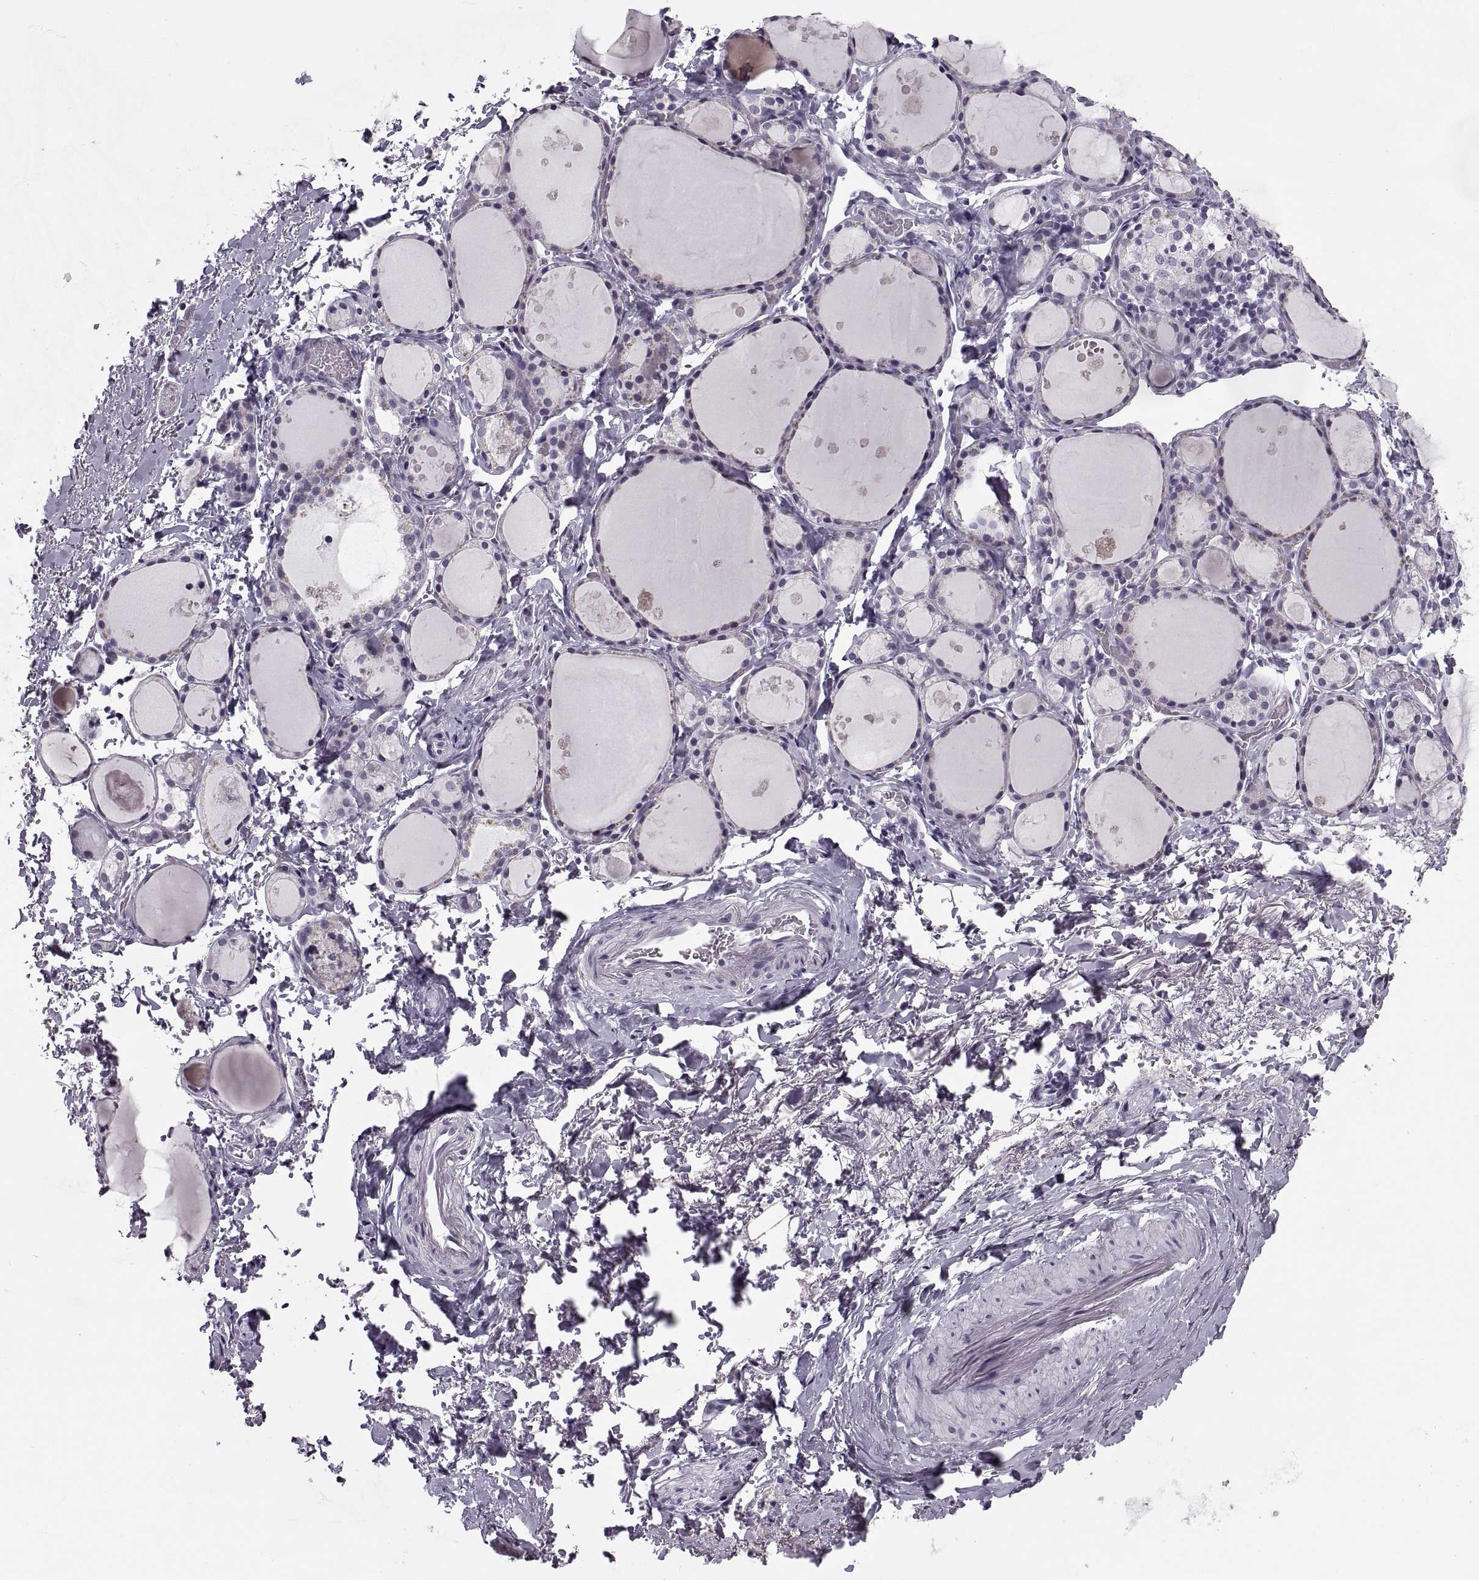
{"staining": {"intensity": "negative", "quantity": "none", "location": "none"}, "tissue": "thyroid gland", "cell_type": "Glandular cells", "image_type": "normal", "snomed": [{"axis": "morphology", "description": "Normal tissue, NOS"}, {"axis": "topography", "description": "Thyroid gland"}], "caption": "This image is of benign thyroid gland stained with IHC to label a protein in brown with the nuclei are counter-stained blue. There is no positivity in glandular cells. (DAB immunohistochemistry, high magnification).", "gene": "TBC1D3B", "patient": {"sex": "male", "age": 68}}